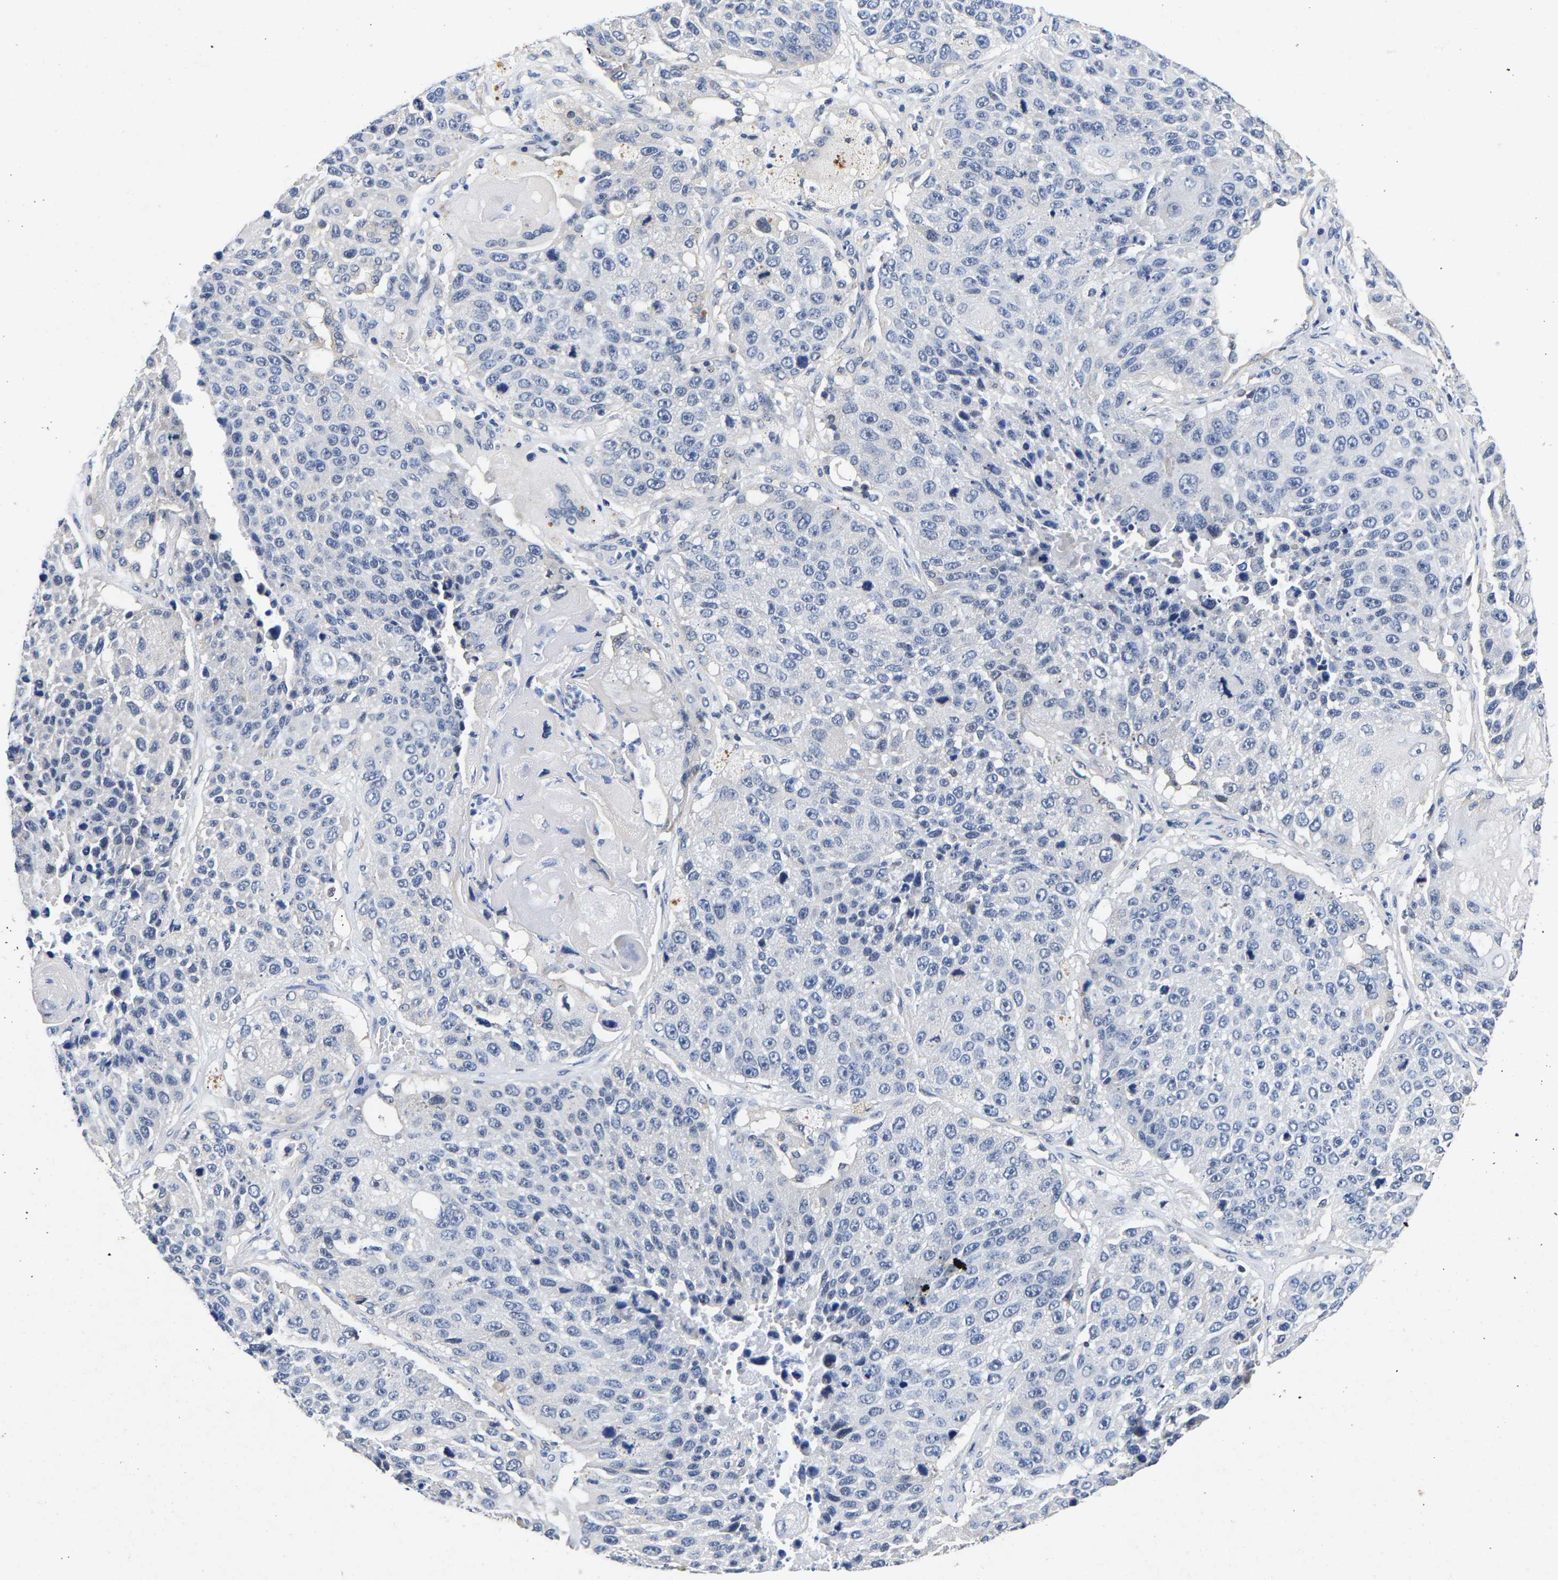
{"staining": {"intensity": "negative", "quantity": "none", "location": "none"}, "tissue": "lung cancer", "cell_type": "Tumor cells", "image_type": "cancer", "snomed": [{"axis": "morphology", "description": "Squamous cell carcinoma, NOS"}, {"axis": "topography", "description": "Lung"}], "caption": "The immunohistochemistry photomicrograph has no significant expression in tumor cells of lung squamous cell carcinoma tissue.", "gene": "CCDC6", "patient": {"sex": "male", "age": 61}}